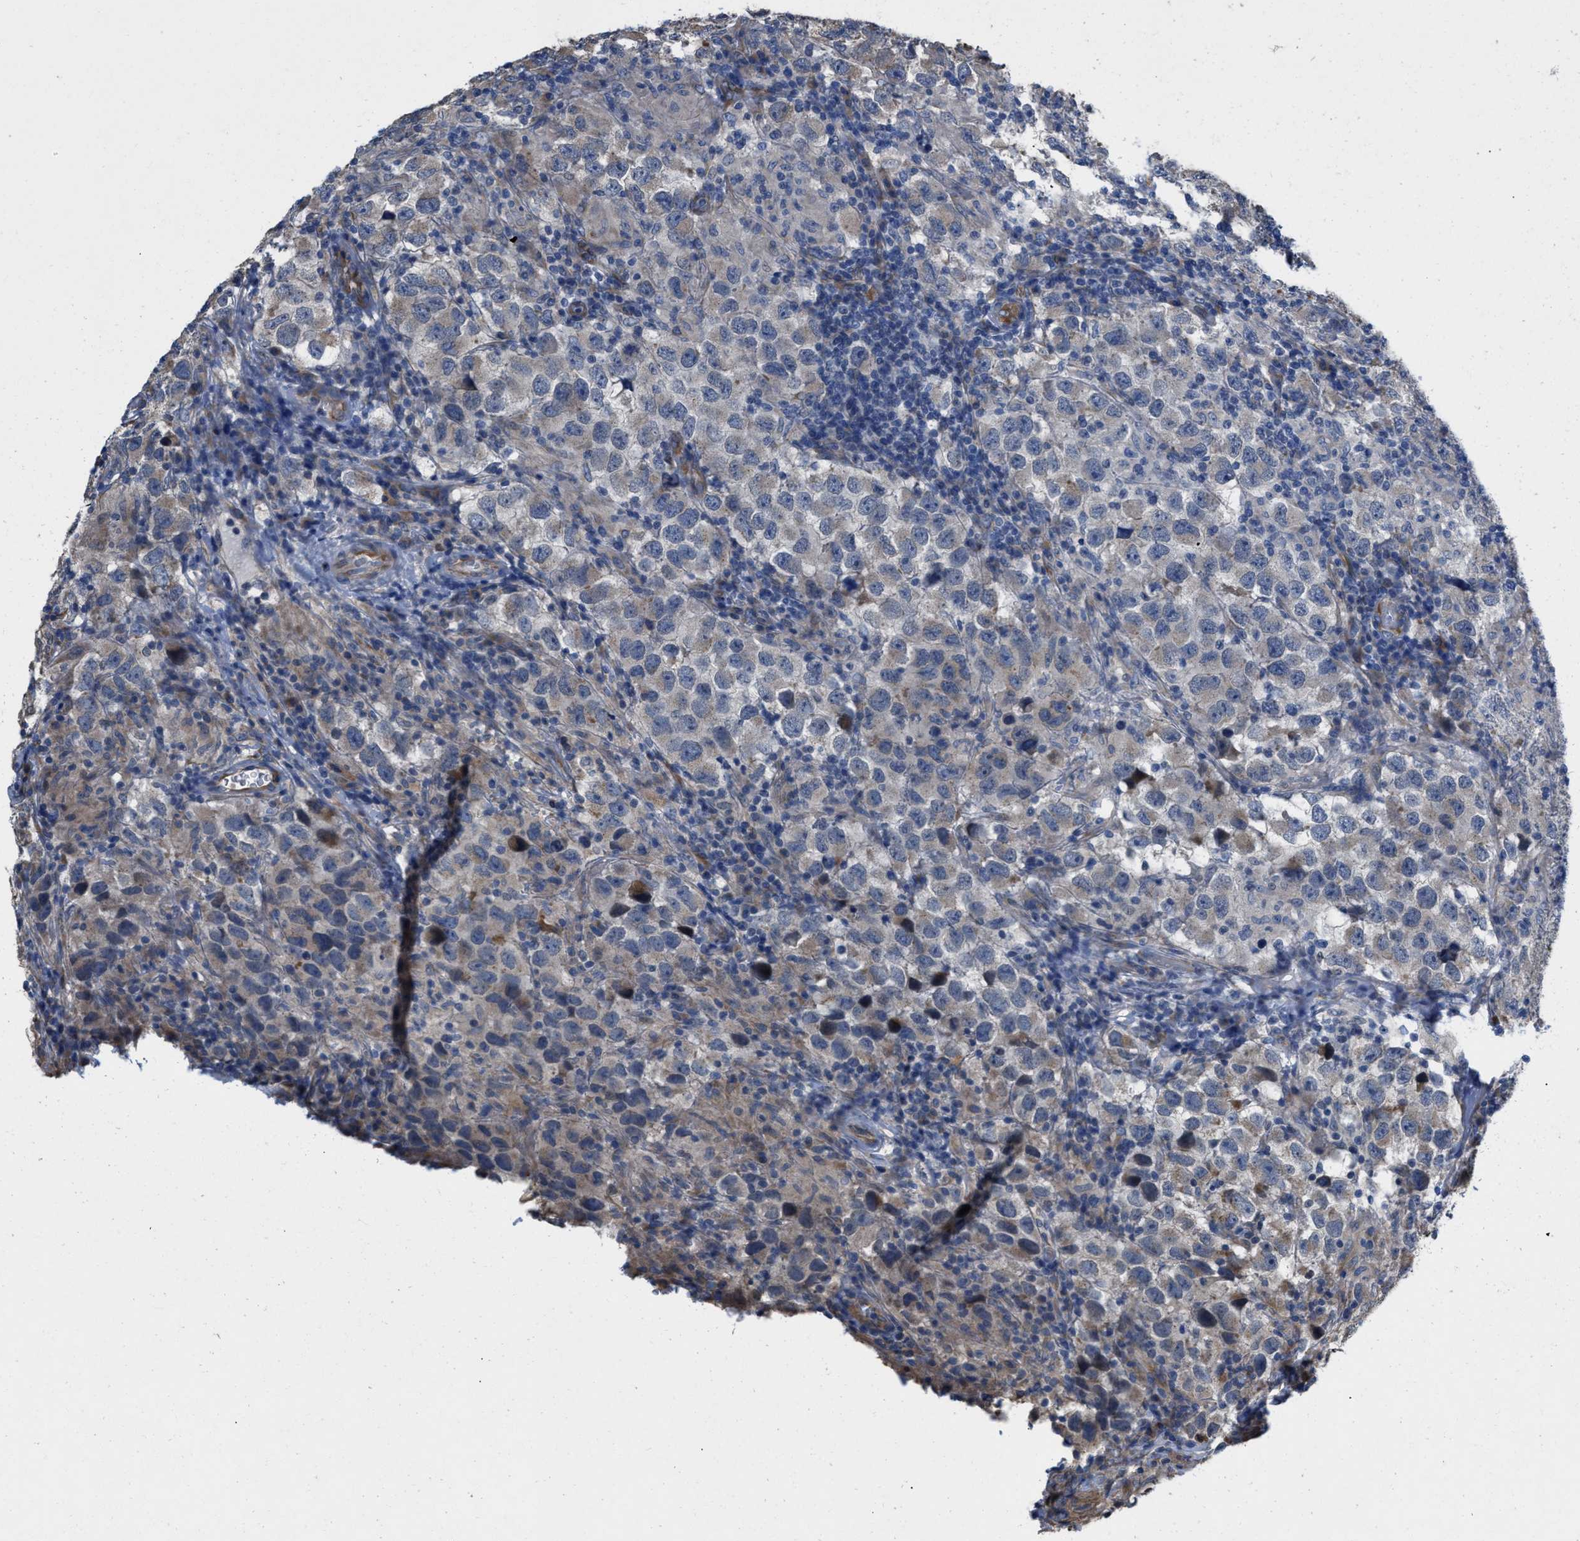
{"staining": {"intensity": "weak", "quantity": "25%-75%", "location": "cytoplasmic/membranous"}, "tissue": "testis cancer", "cell_type": "Tumor cells", "image_type": "cancer", "snomed": [{"axis": "morphology", "description": "Carcinoma, Embryonal, NOS"}, {"axis": "topography", "description": "Testis"}], "caption": "About 25%-75% of tumor cells in embryonal carcinoma (testis) reveal weak cytoplasmic/membranous protein positivity as visualized by brown immunohistochemical staining.", "gene": "SLC4A11", "patient": {"sex": "male", "age": 21}}